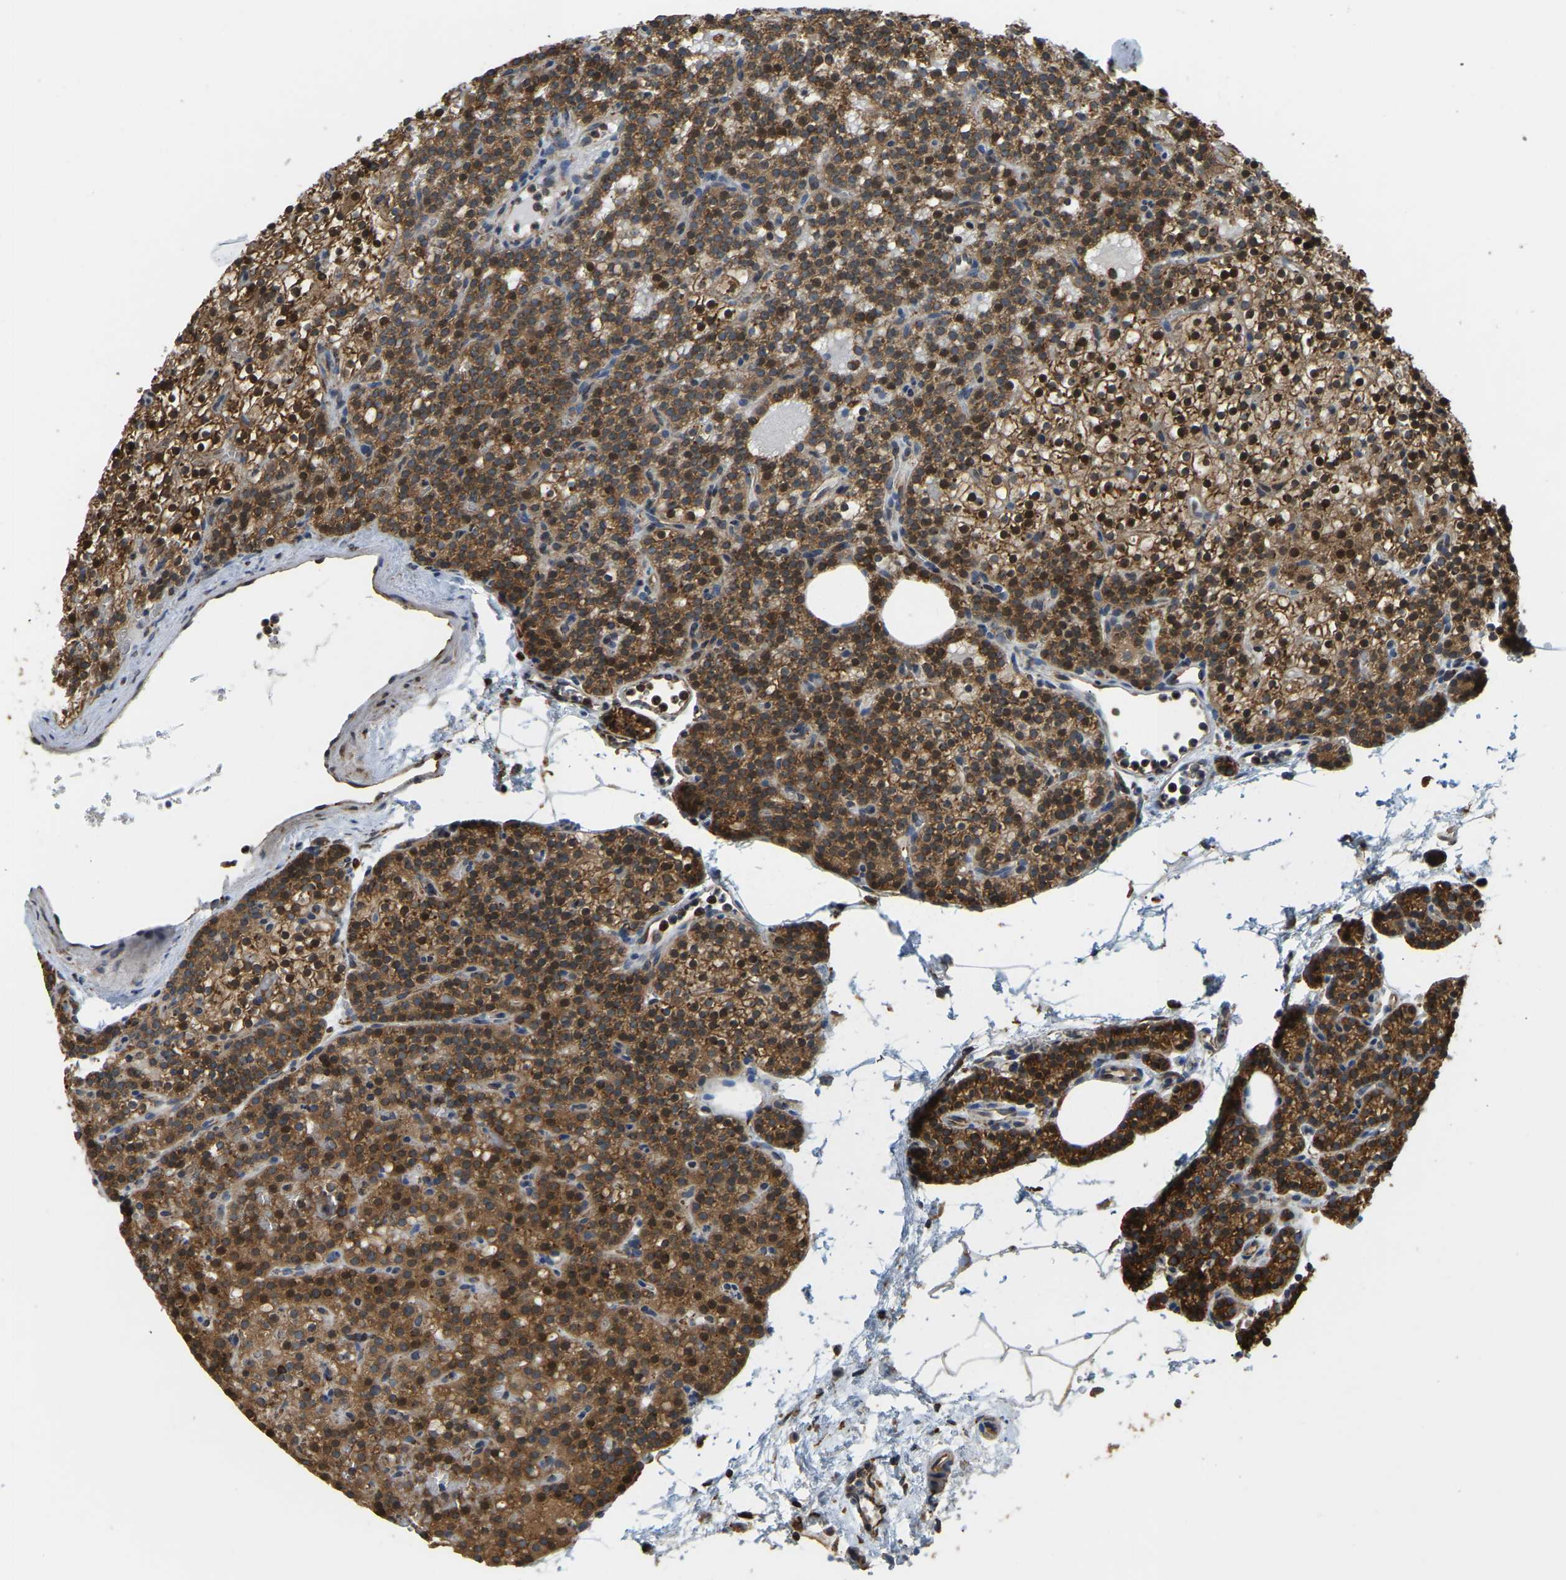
{"staining": {"intensity": "strong", "quantity": ">75%", "location": "cytoplasmic/membranous"}, "tissue": "parathyroid gland", "cell_type": "Glandular cells", "image_type": "normal", "snomed": [{"axis": "morphology", "description": "Normal tissue, NOS"}, {"axis": "morphology", "description": "Adenoma, NOS"}, {"axis": "topography", "description": "Parathyroid gland"}], "caption": "The histopathology image reveals immunohistochemical staining of normal parathyroid gland. There is strong cytoplasmic/membranous positivity is identified in about >75% of glandular cells. Nuclei are stained in blue.", "gene": "RNF115", "patient": {"sex": "female", "age": 74}}